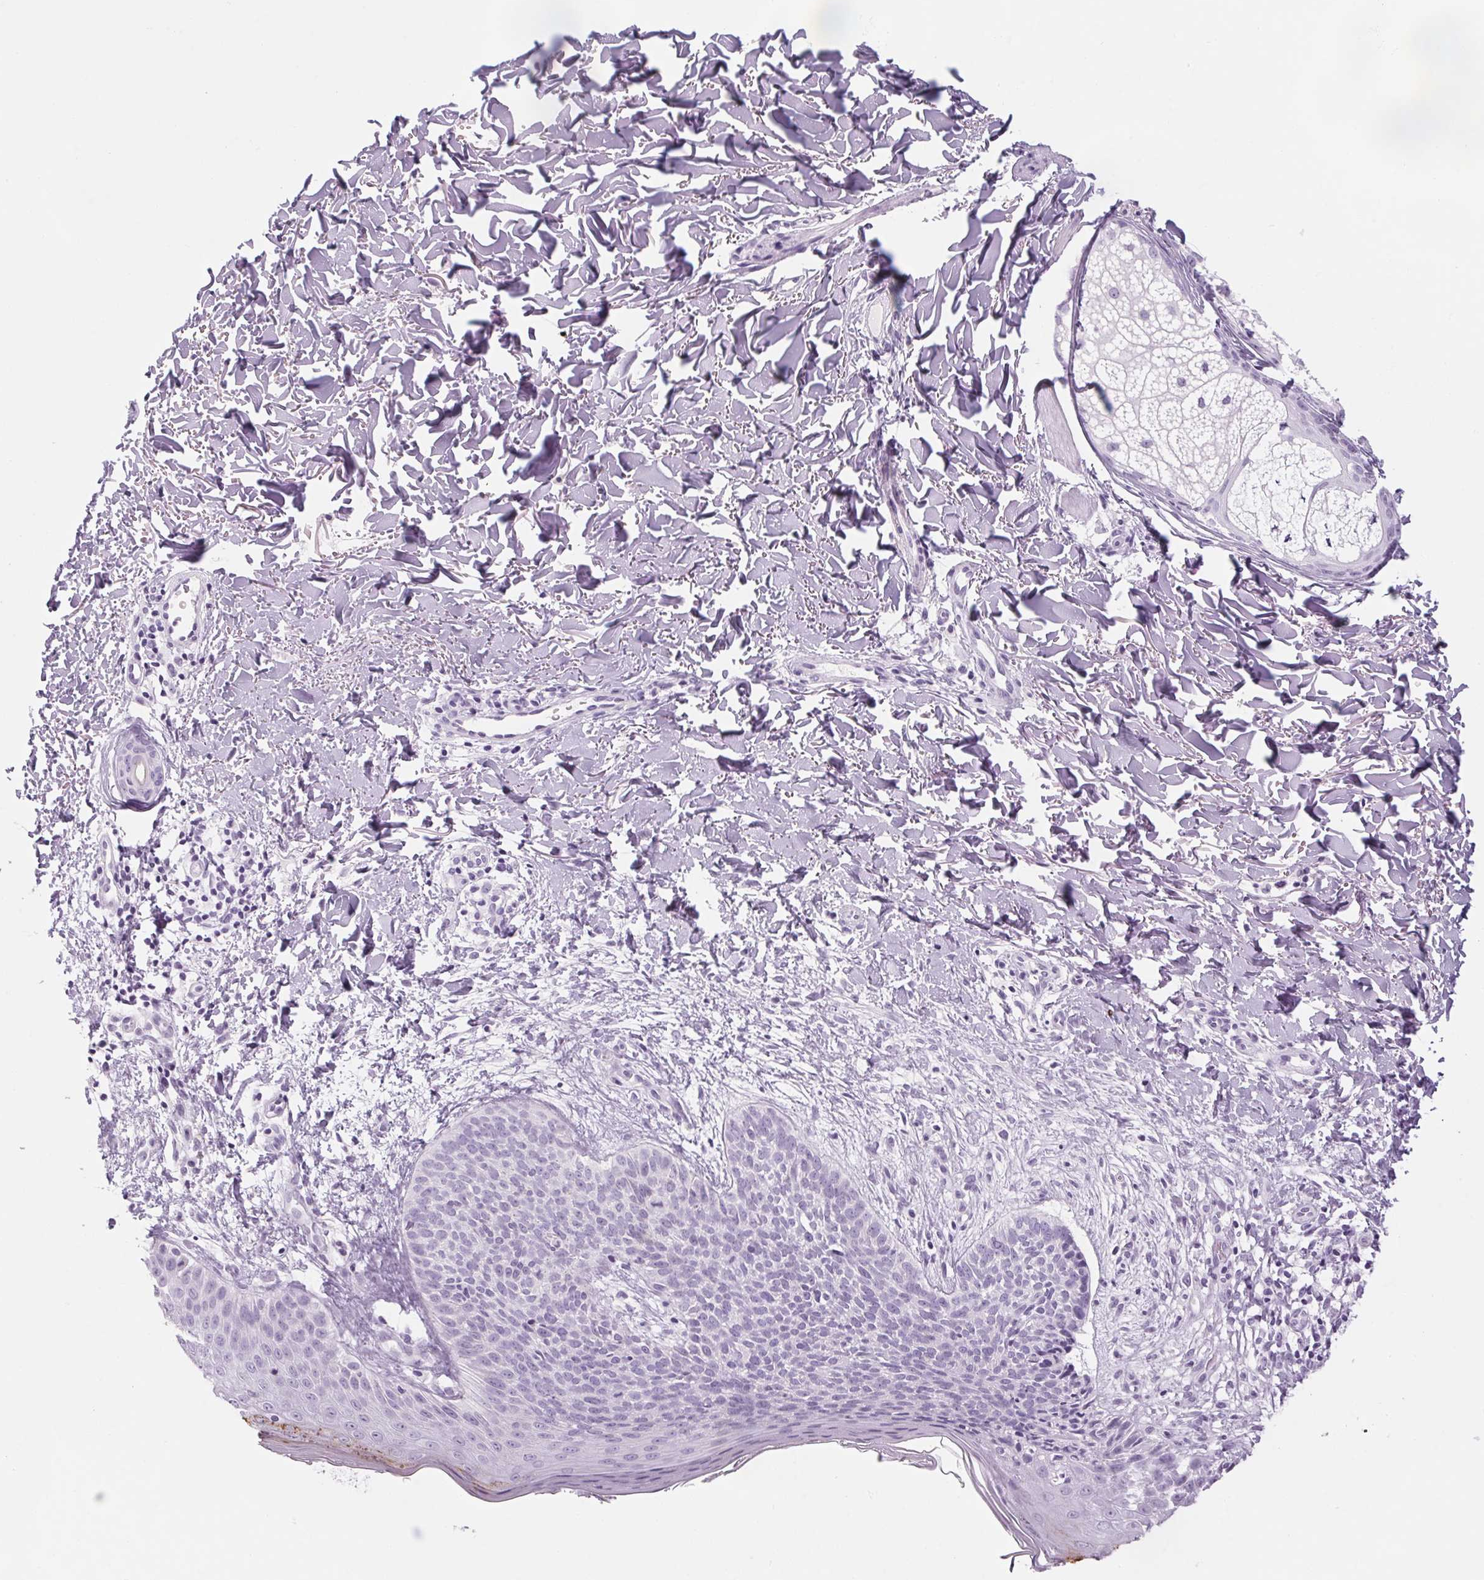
{"staining": {"intensity": "negative", "quantity": "none", "location": "none"}, "tissue": "skin cancer", "cell_type": "Tumor cells", "image_type": "cancer", "snomed": [{"axis": "morphology", "description": "Basal cell carcinoma"}, {"axis": "topography", "description": "Skin"}], "caption": "Tumor cells are negative for brown protein staining in basal cell carcinoma (skin).", "gene": "RPTN", "patient": {"sex": "male", "age": 57}}